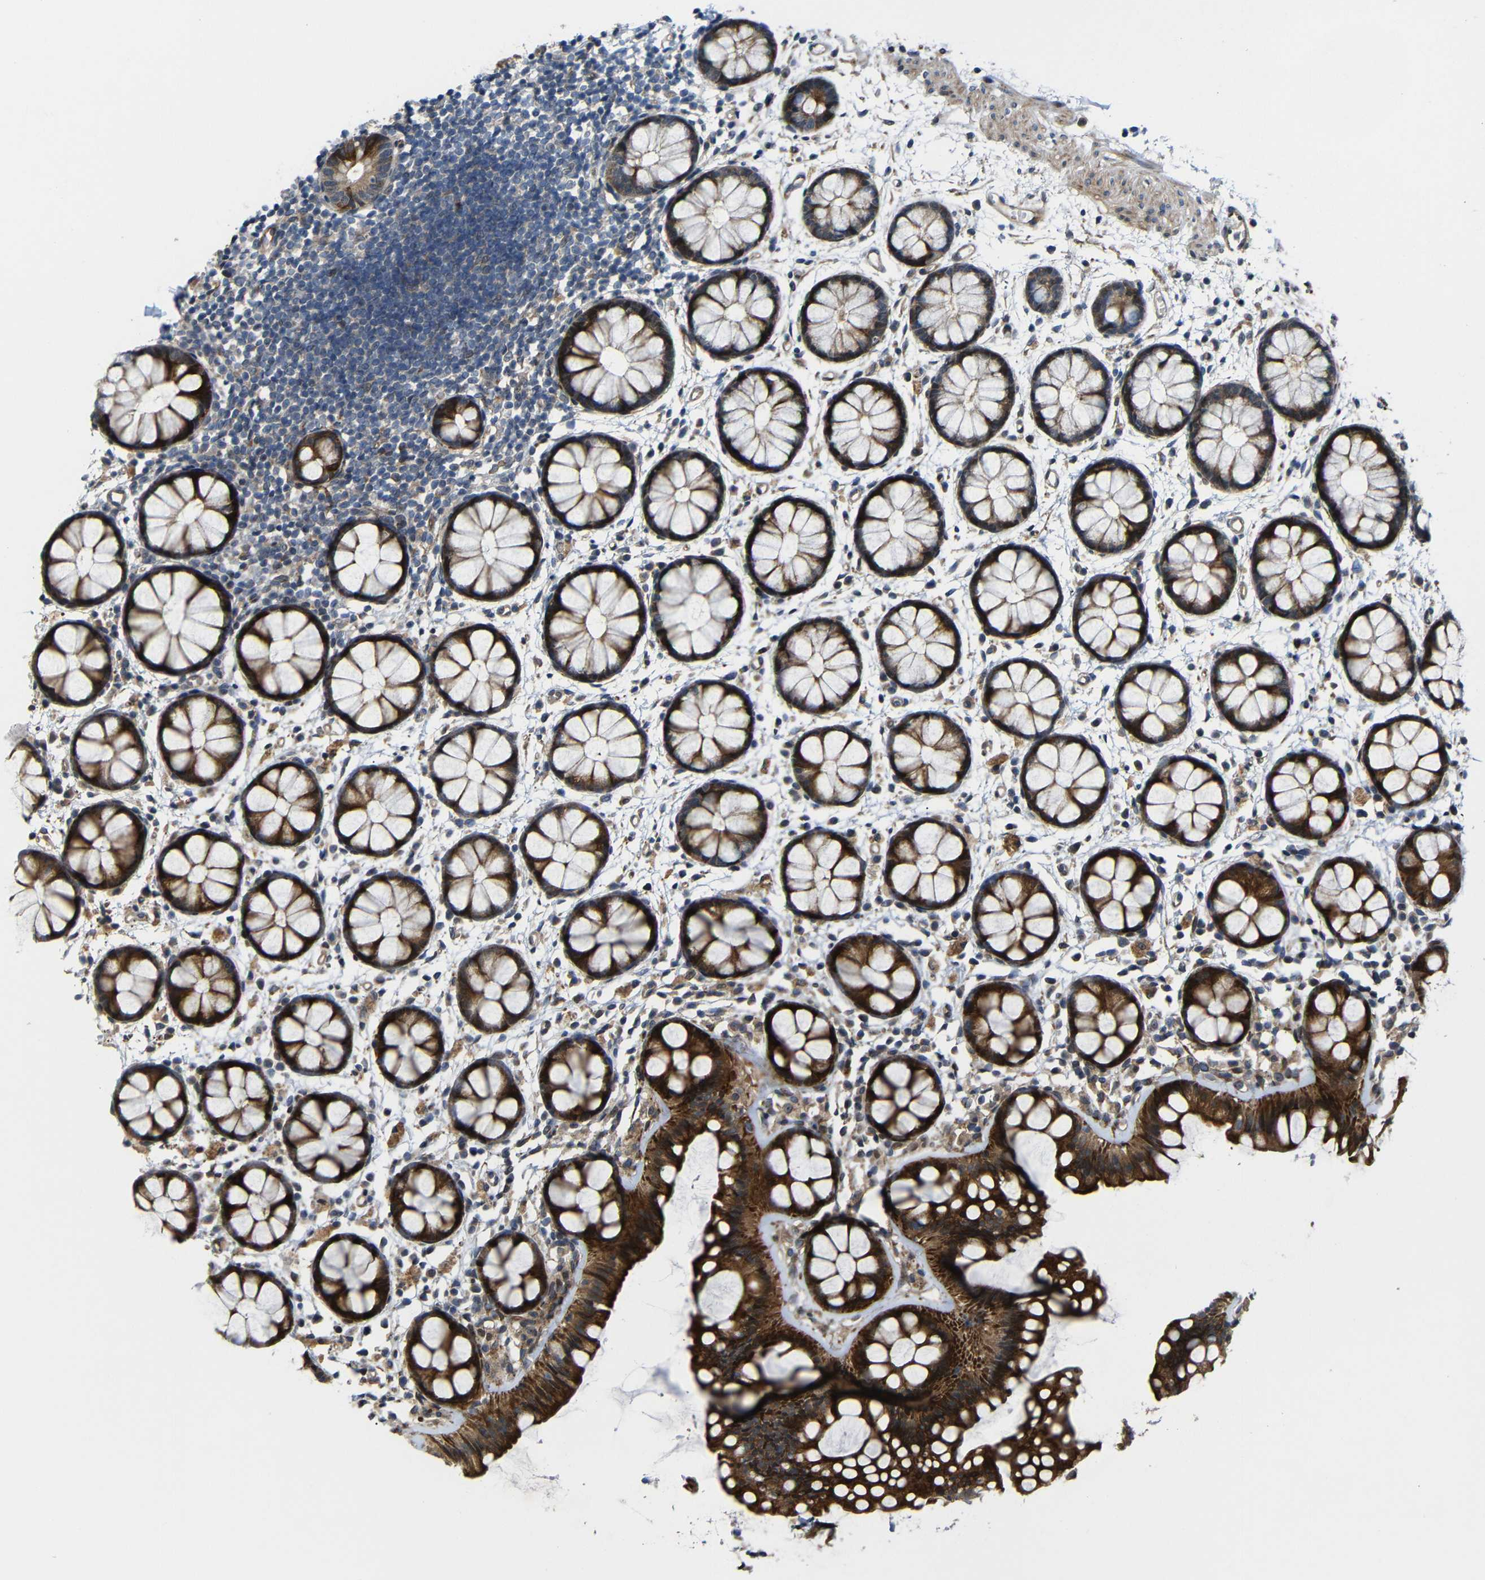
{"staining": {"intensity": "strong", "quantity": ">75%", "location": "cytoplasmic/membranous"}, "tissue": "rectum", "cell_type": "Glandular cells", "image_type": "normal", "snomed": [{"axis": "morphology", "description": "Normal tissue, NOS"}, {"axis": "topography", "description": "Rectum"}], "caption": "Unremarkable rectum shows strong cytoplasmic/membranous staining in about >75% of glandular cells, visualized by immunohistochemistry.", "gene": "P3H2", "patient": {"sex": "female", "age": 66}}